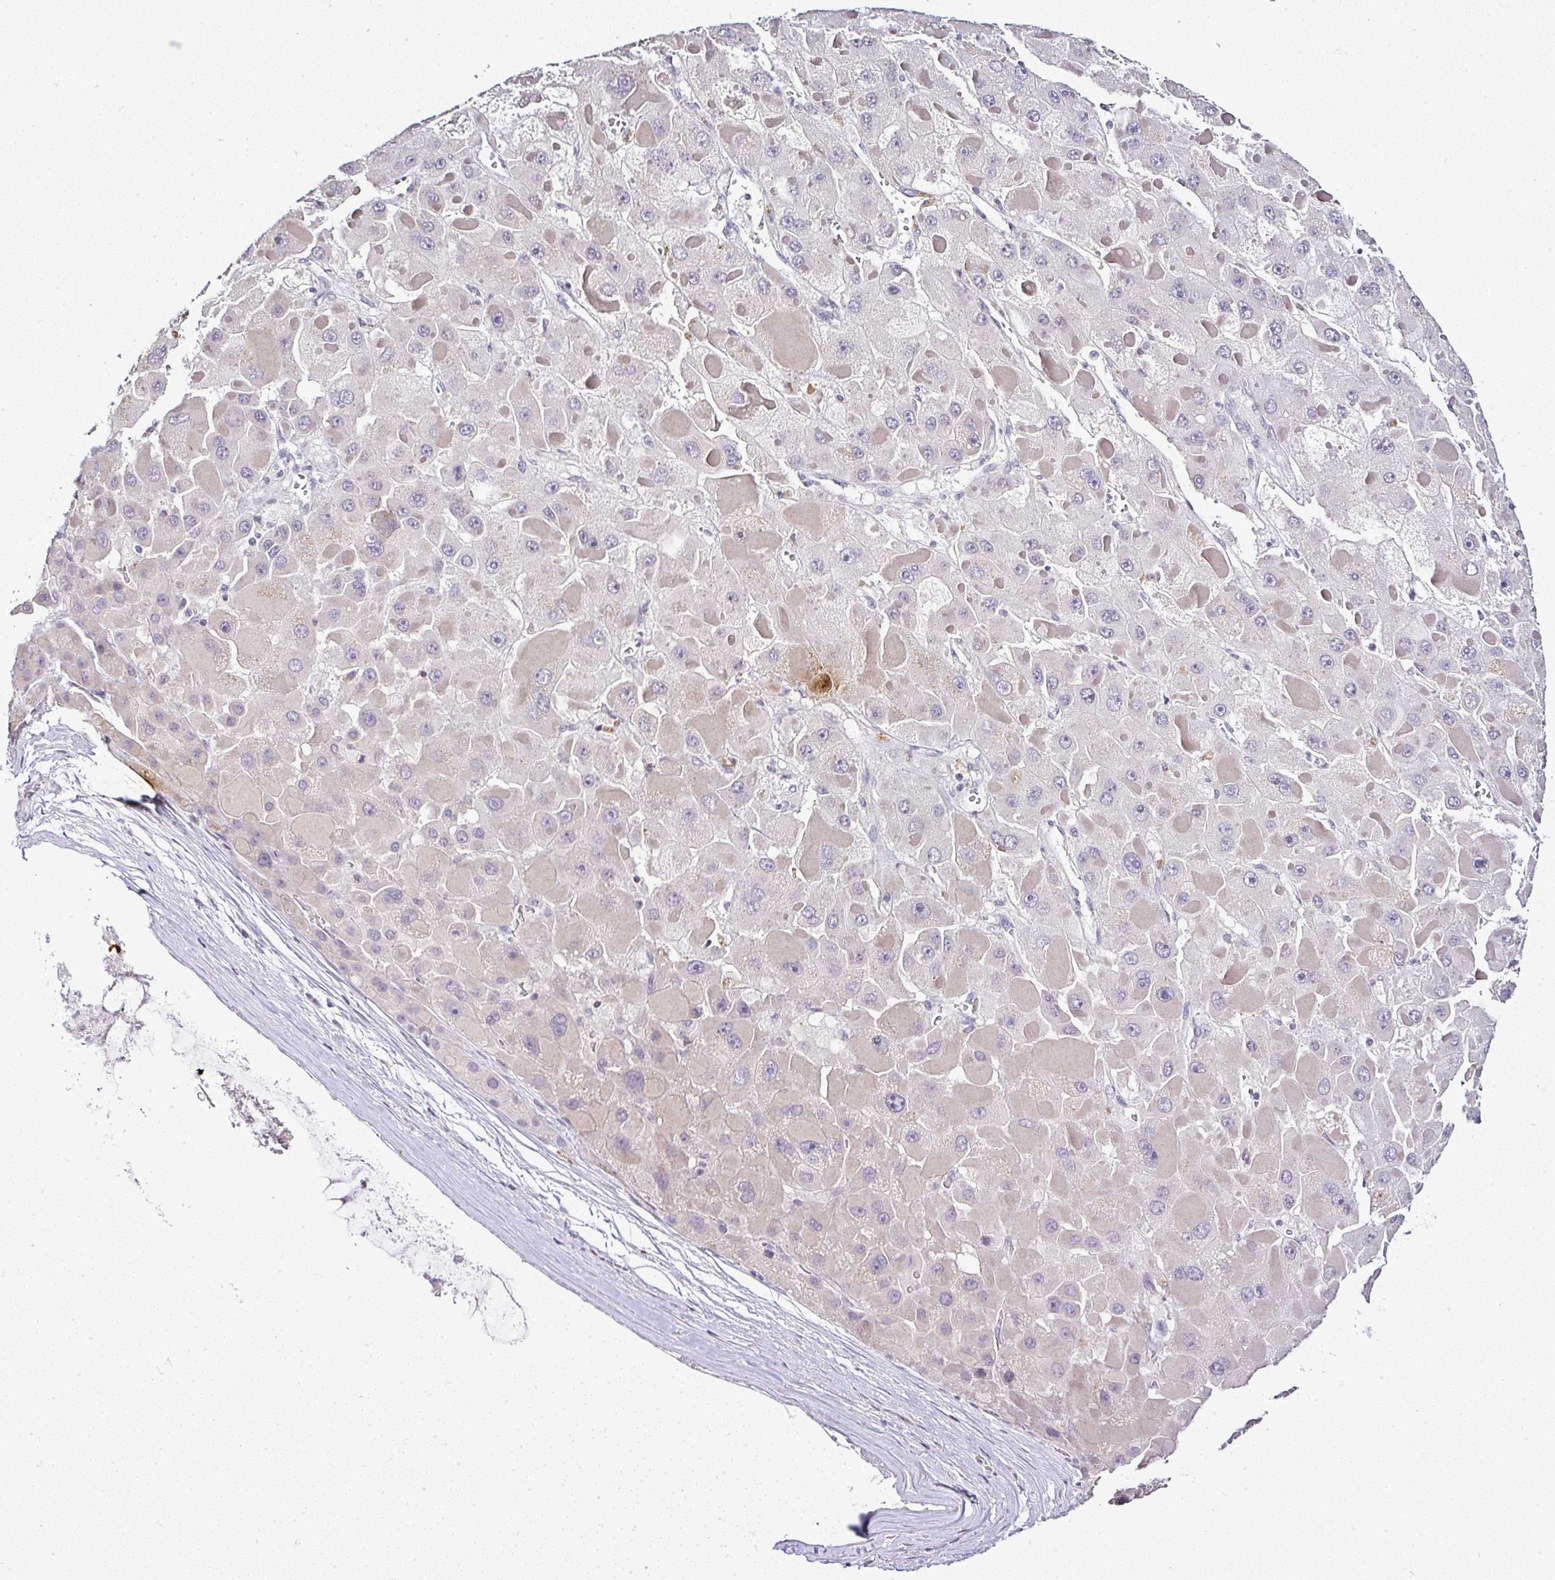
{"staining": {"intensity": "negative", "quantity": "none", "location": "none"}, "tissue": "liver cancer", "cell_type": "Tumor cells", "image_type": "cancer", "snomed": [{"axis": "morphology", "description": "Carcinoma, Hepatocellular, NOS"}, {"axis": "topography", "description": "Liver"}], "caption": "IHC of human liver cancer (hepatocellular carcinoma) shows no staining in tumor cells.", "gene": "SERPINB3", "patient": {"sex": "female", "age": 73}}